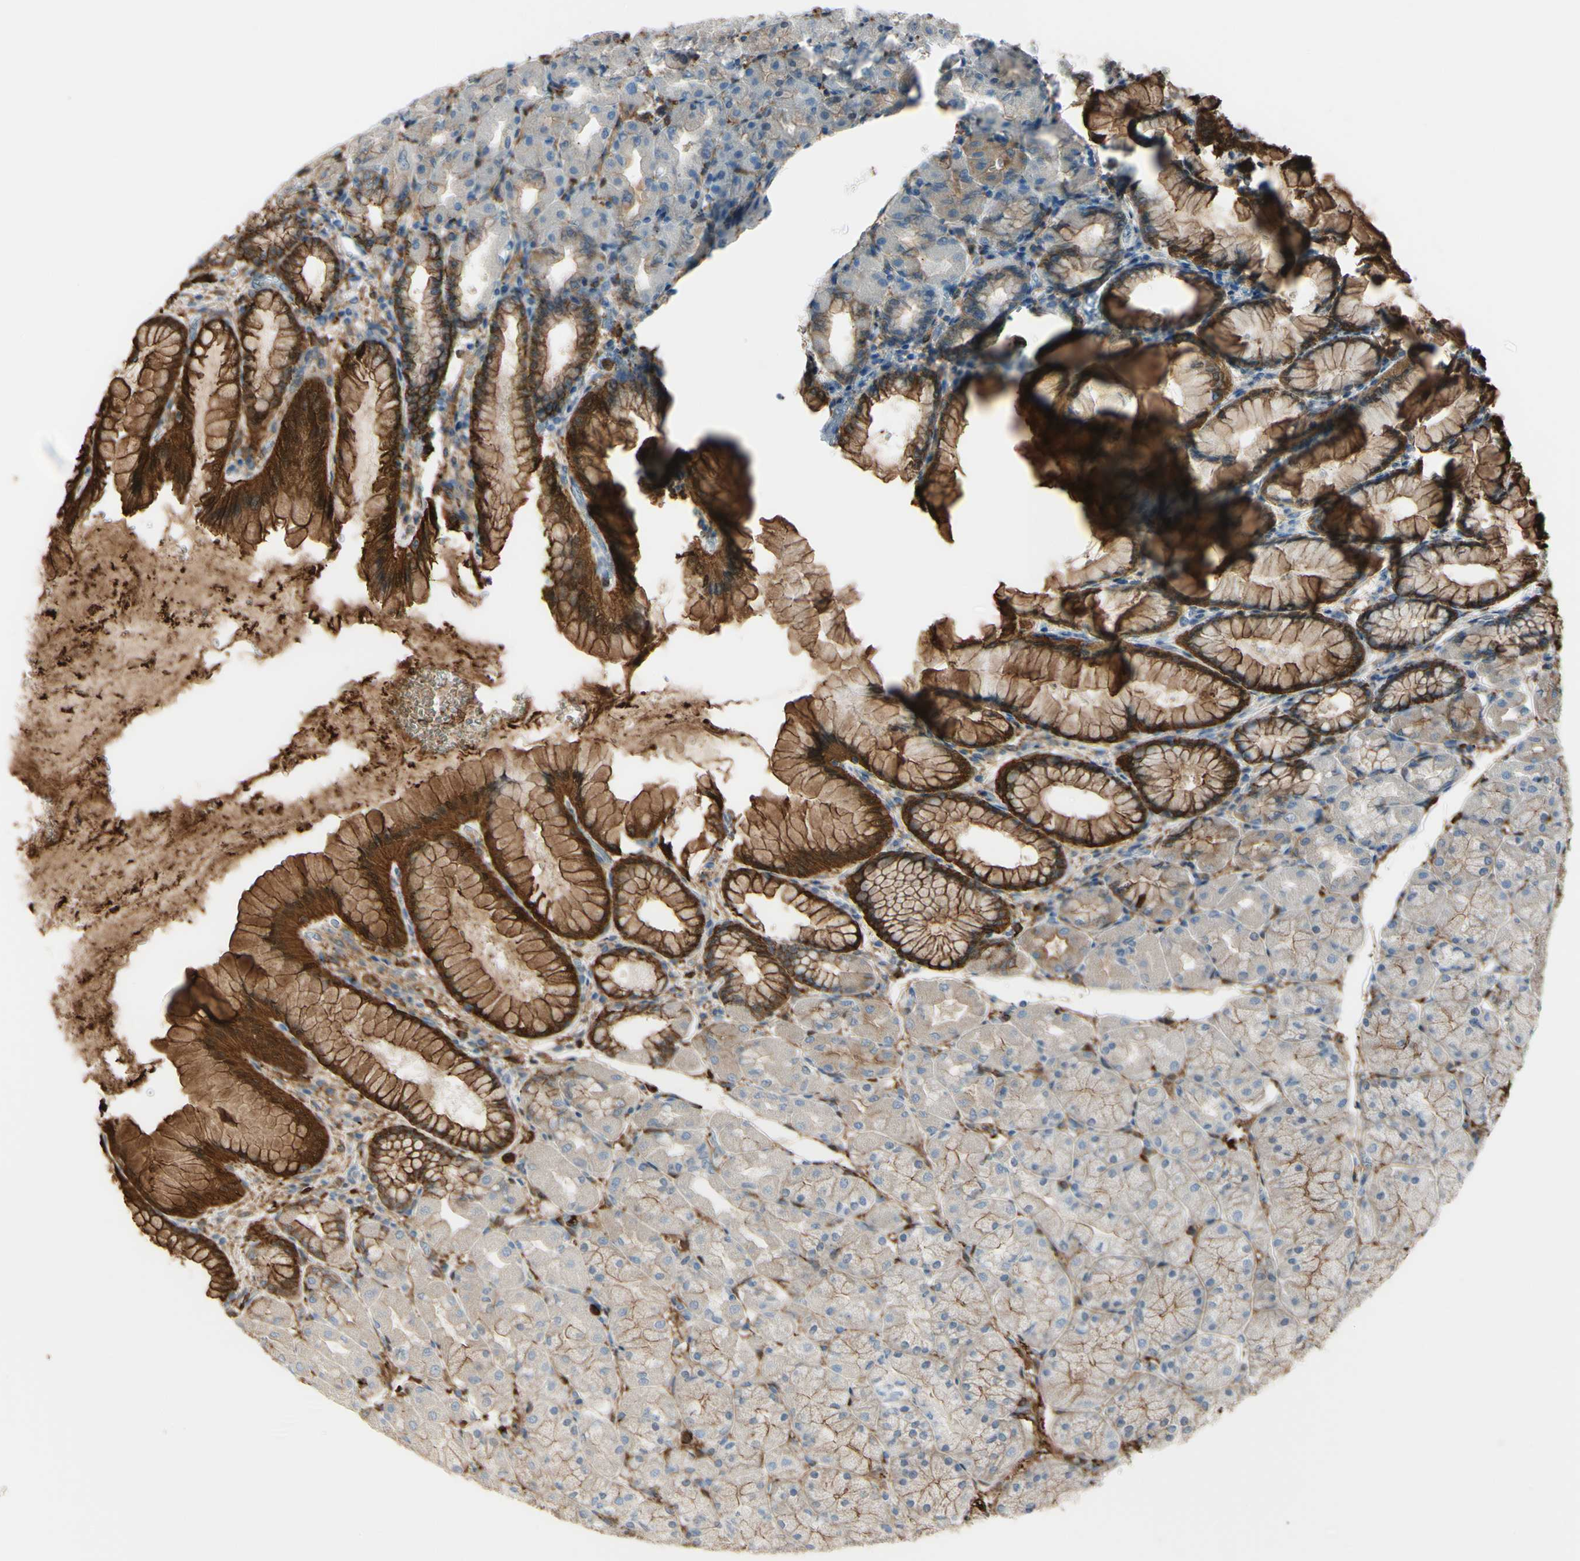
{"staining": {"intensity": "strong", "quantity": ">75%", "location": "cytoplasmic/membranous"}, "tissue": "stomach", "cell_type": "Glandular cells", "image_type": "normal", "snomed": [{"axis": "morphology", "description": "Normal tissue, NOS"}, {"axis": "topography", "description": "Stomach, upper"}], "caption": "DAB immunohistochemical staining of normal stomach exhibits strong cytoplasmic/membranous protein expression in approximately >75% of glandular cells.", "gene": "GSN", "patient": {"sex": "female", "age": 56}}